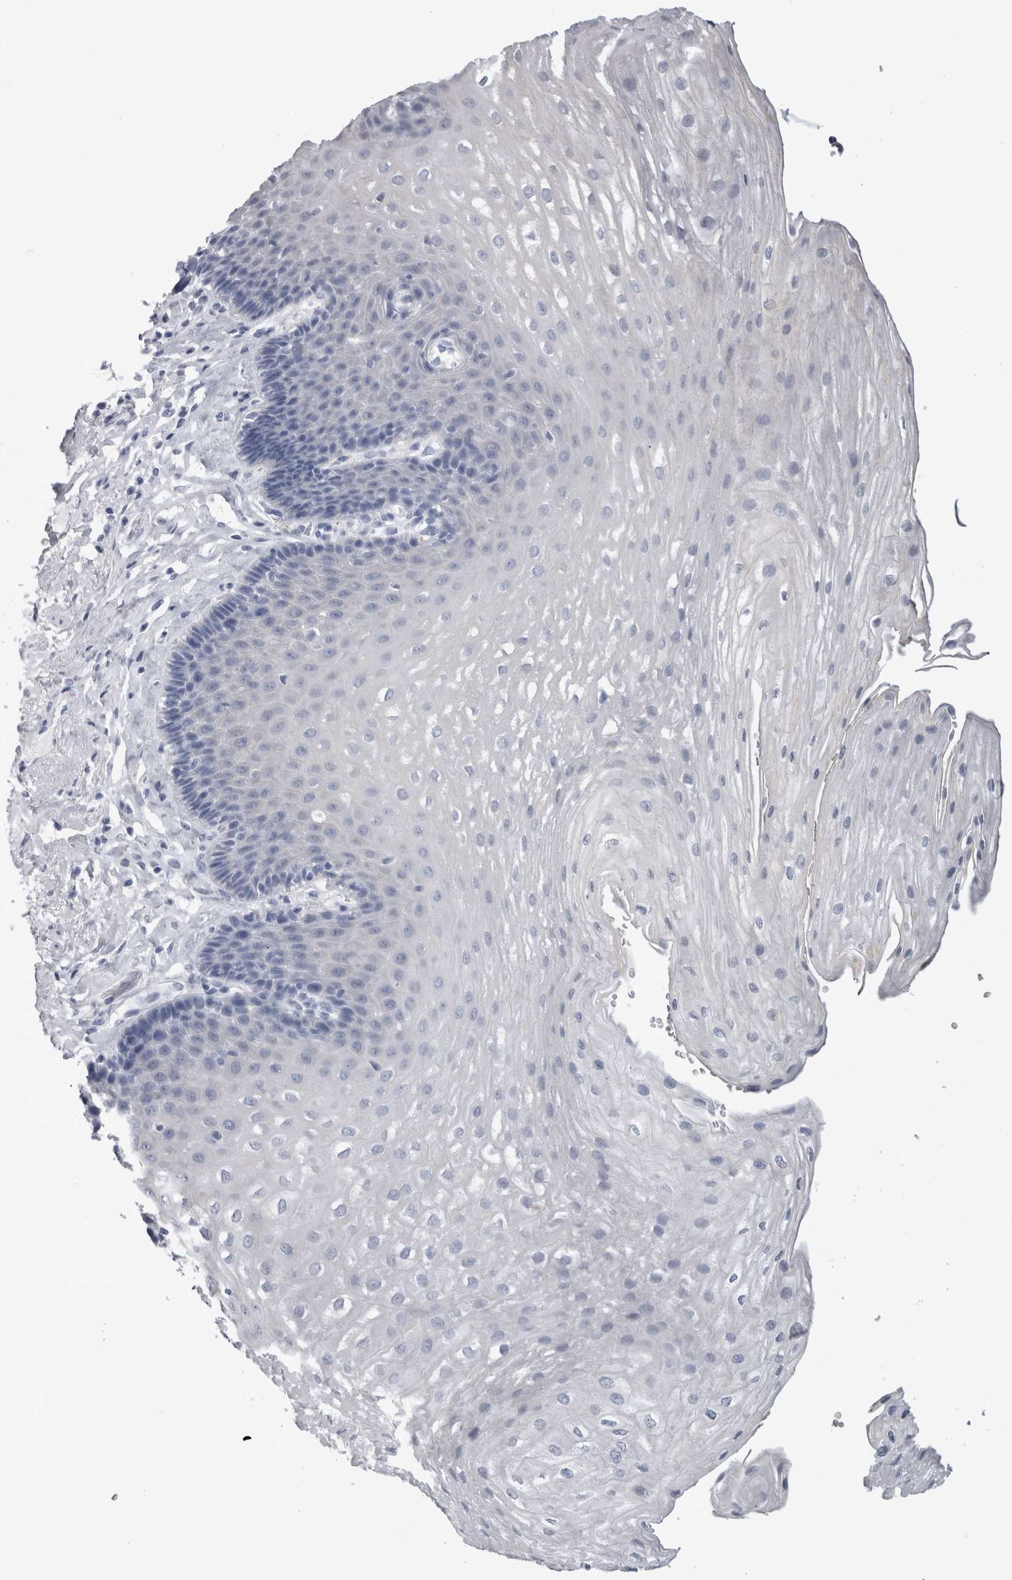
{"staining": {"intensity": "negative", "quantity": "none", "location": "none"}, "tissue": "esophagus", "cell_type": "Squamous epithelial cells", "image_type": "normal", "snomed": [{"axis": "morphology", "description": "Normal tissue, NOS"}, {"axis": "topography", "description": "Esophagus"}], "caption": "This micrograph is of unremarkable esophagus stained with IHC to label a protein in brown with the nuclei are counter-stained blue. There is no staining in squamous epithelial cells. (Immunohistochemistry (ihc), brightfield microscopy, high magnification).", "gene": "ALDH8A1", "patient": {"sex": "female", "age": 66}}